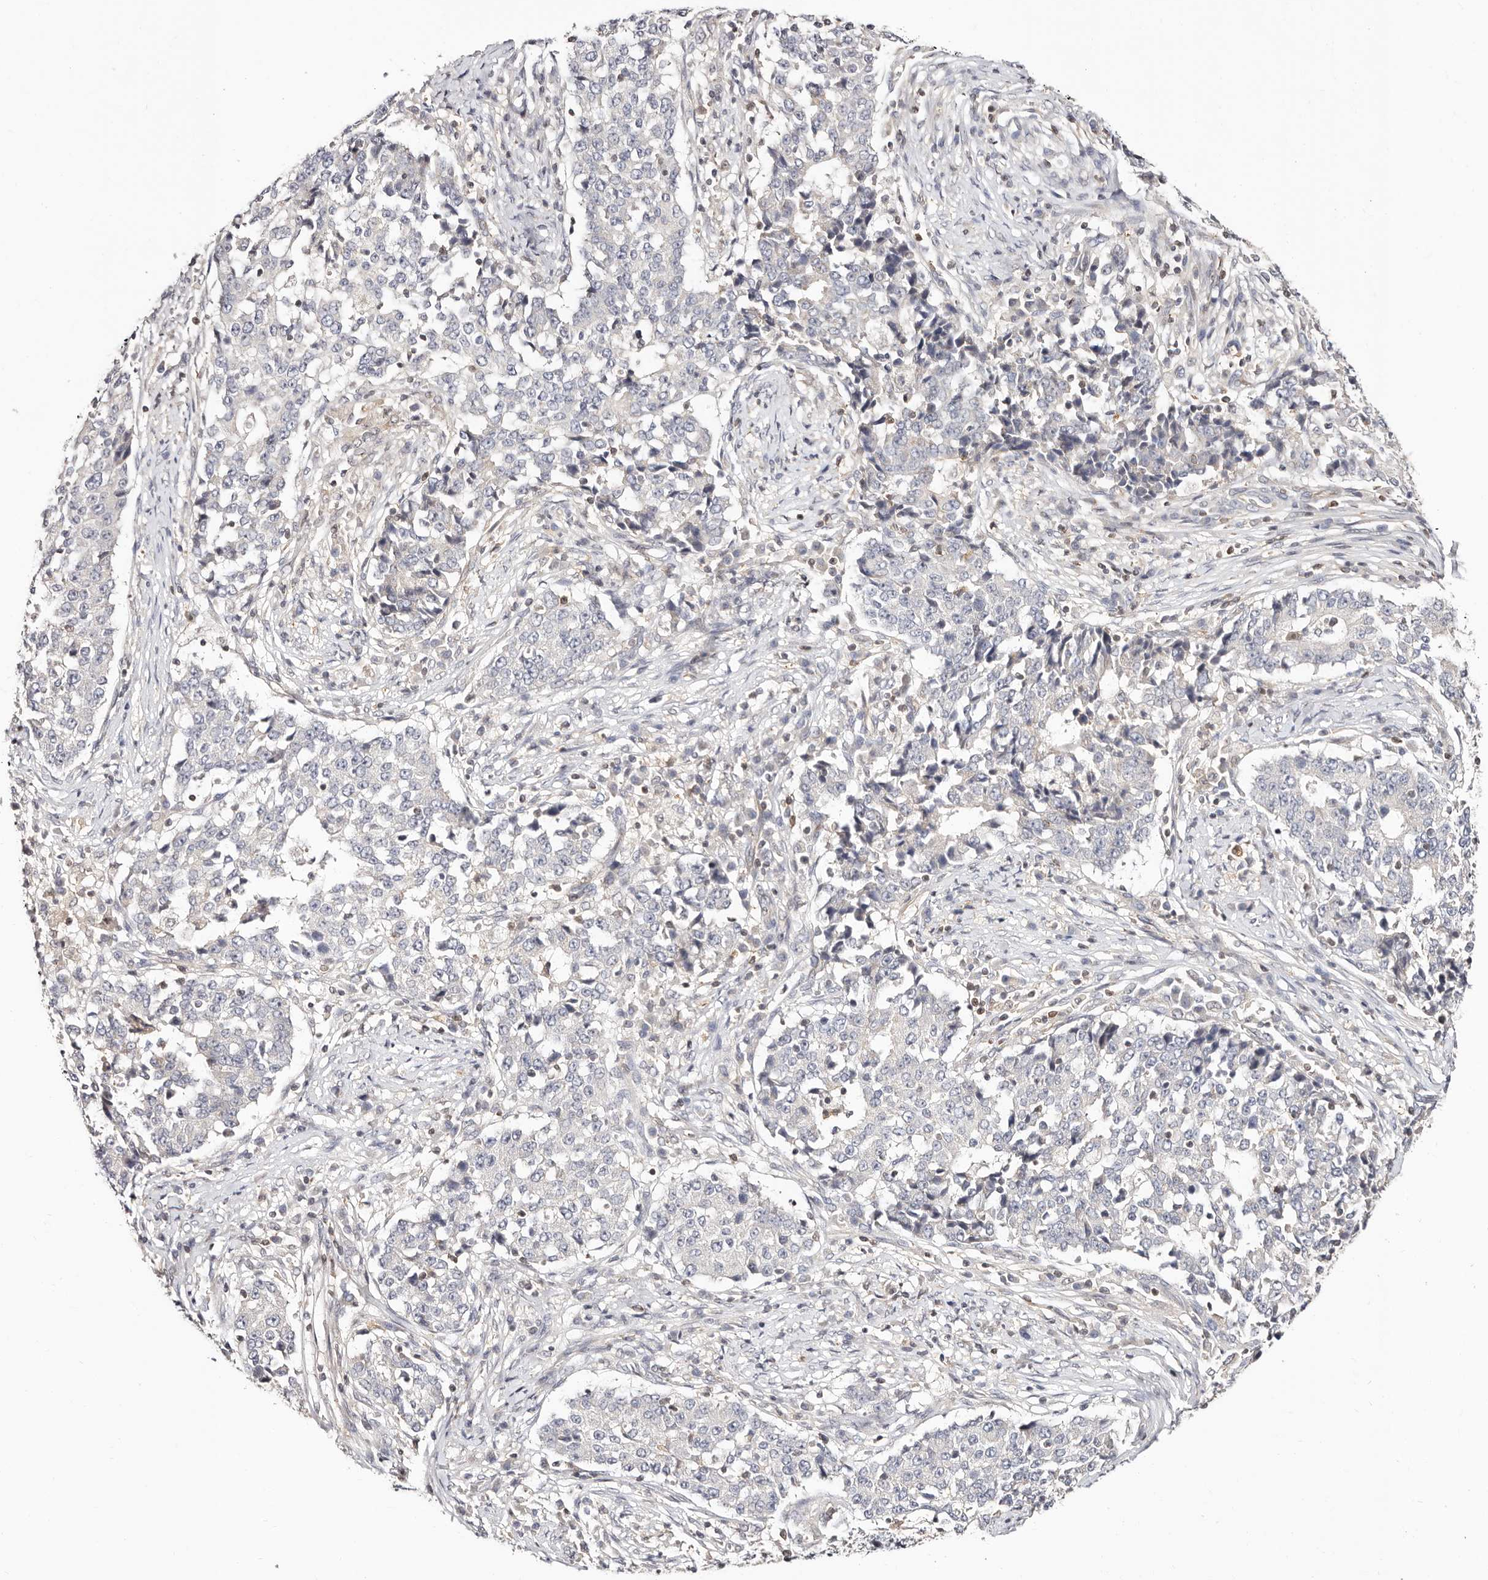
{"staining": {"intensity": "negative", "quantity": "none", "location": "none"}, "tissue": "stomach cancer", "cell_type": "Tumor cells", "image_type": "cancer", "snomed": [{"axis": "morphology", "description": "Adenocarcinoma, NOS"}, {"axis": "topography", "description": "Stomach"}], "caption": "DAB immunohistochemical staining of human stomach cancer displays no significant staining in tumor cells.", "gene": "STAT5A", "patient": {"sex": "male", "age": 59}}